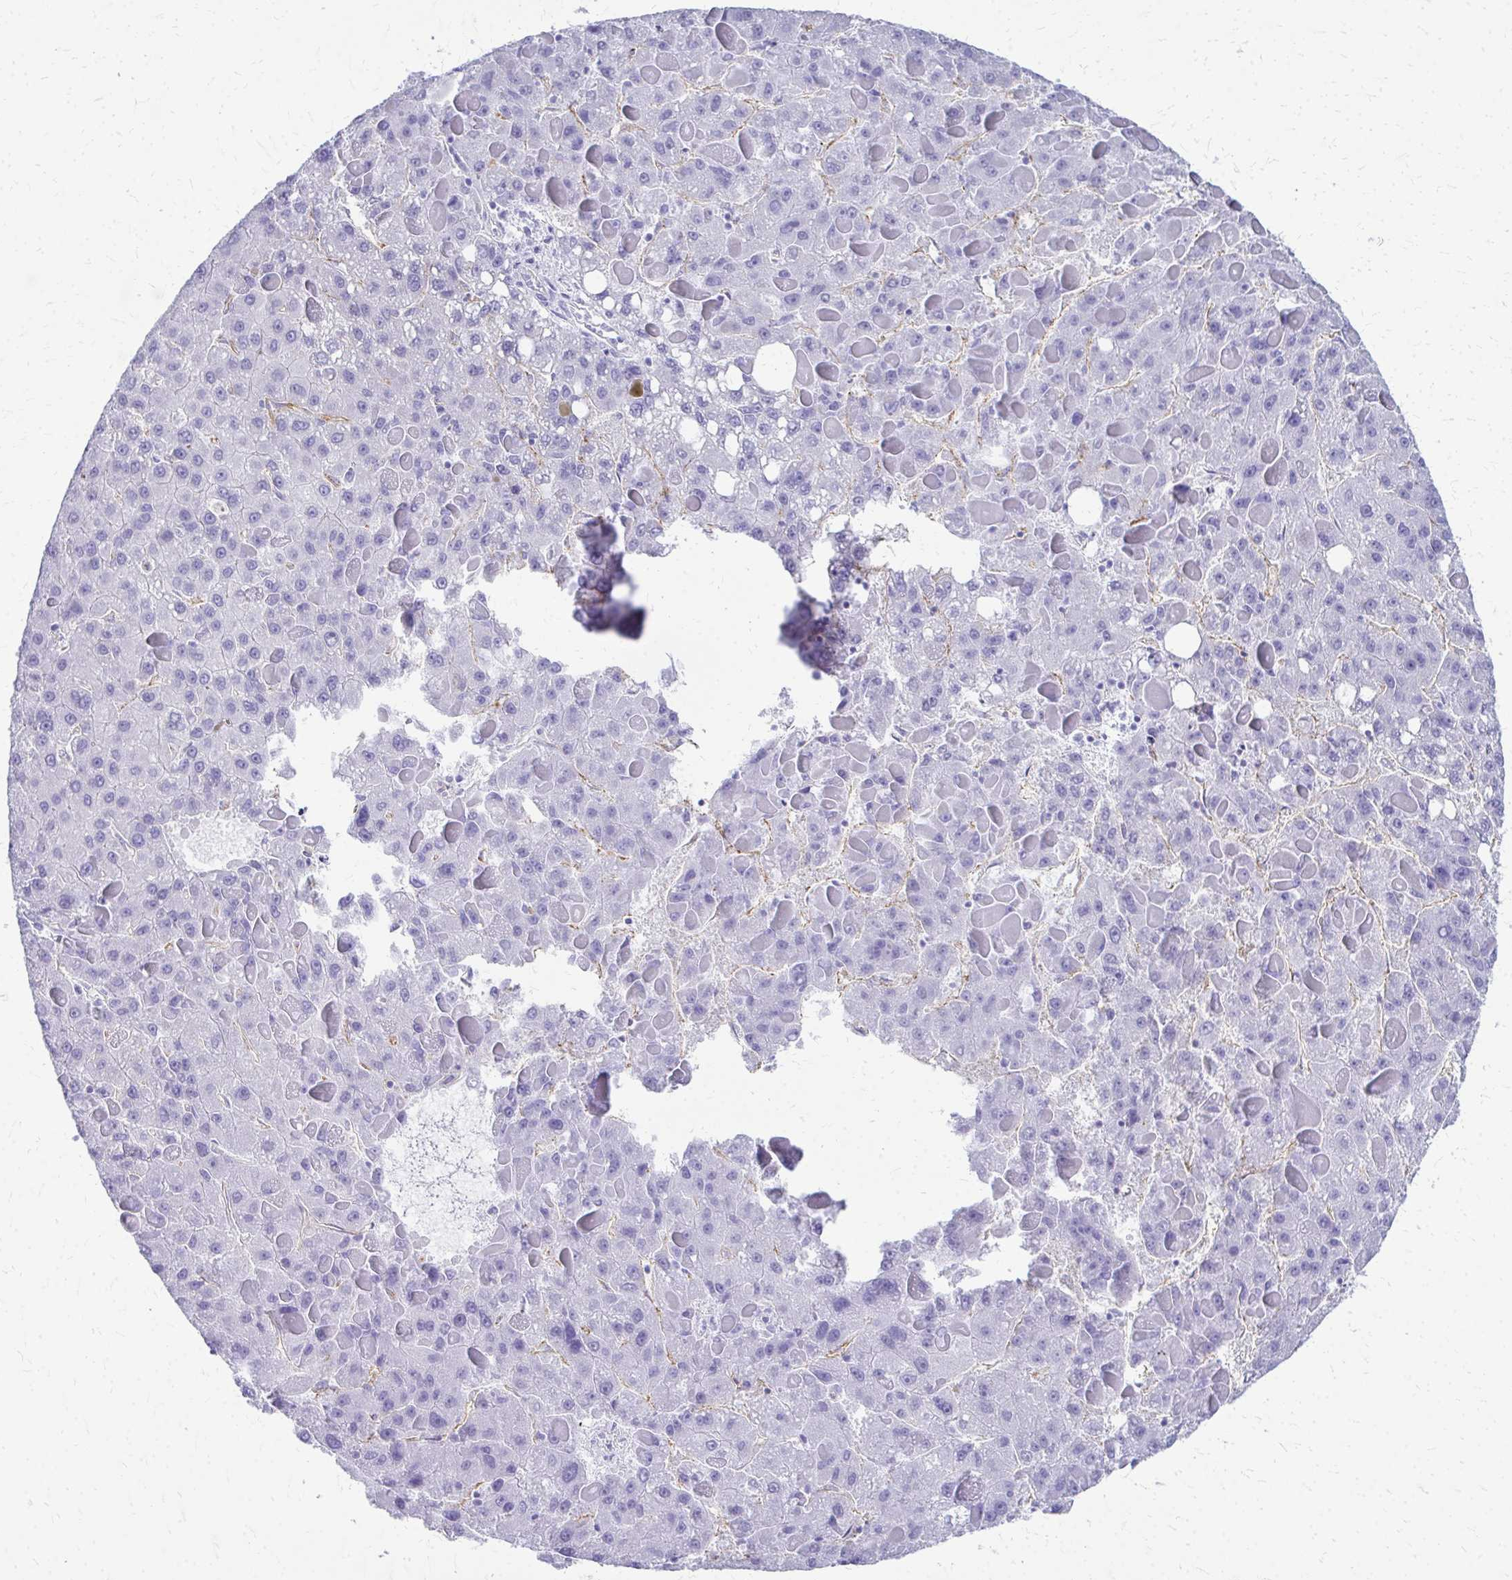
{"staining": {"intensity": "negative", "quantity": "none", "location": "none"}, "tissue": "liver cancer", "cell_type": "Tumor cells", "image_type": "cancer", "snomed": [{"axis": "morphology", "description": "Carcinoma, Hepatocellular, NOS"}, {"axis": "topography", "description": "Liver"}], "caption": "Tumor cells show no significant staining in hepatocellular carcinoma (liver).", "gene": "TPSG1", "patient": {"sex": "female", "age": 82}}